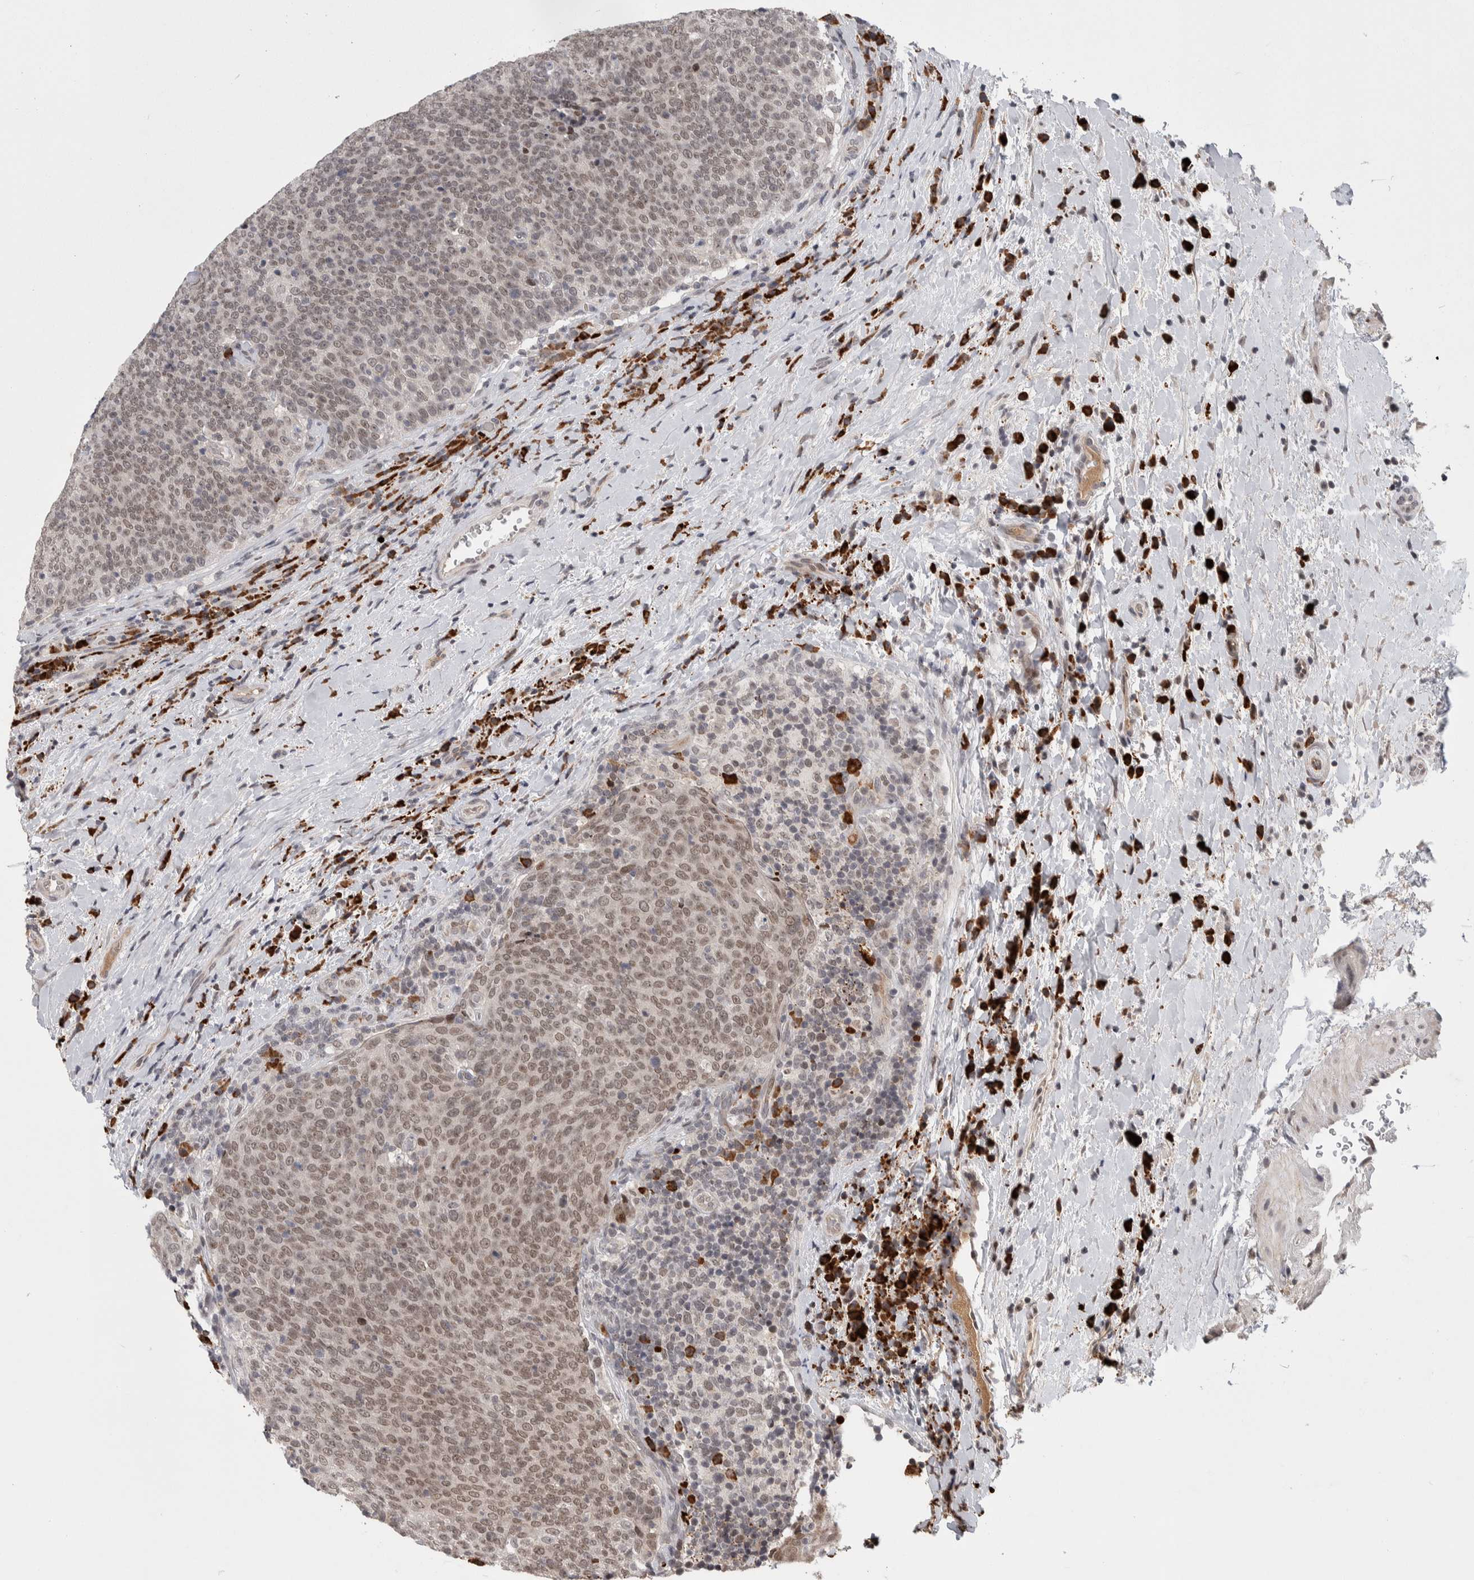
{"staining": {"intensity": "weak", "quantity": ">75%", "location": "nuclear"}, "tissue": "head and neck cancer", "cell_type": "Tumor cells", "image_type": "cancer", "snomed": [{"axis": "morphology", "description": "Squamous cell carcinoma, NOS"}, {"axis": "morphology", "description": "Squamous cell carcinoma, metastatic, NOS"}, {"axis": "topography", "description": "Lymph node"}, {"axis": "topography", "description": "Head-Neck"}], "caption": "Immunohistochemical staining of head and neck cancer (squamous cell carcinoma) shows weak nuclear protein expression in approximately >75% of tumor cells.", "gene": "ZNF592", "patient": {"sex": "male", "age": 62}}